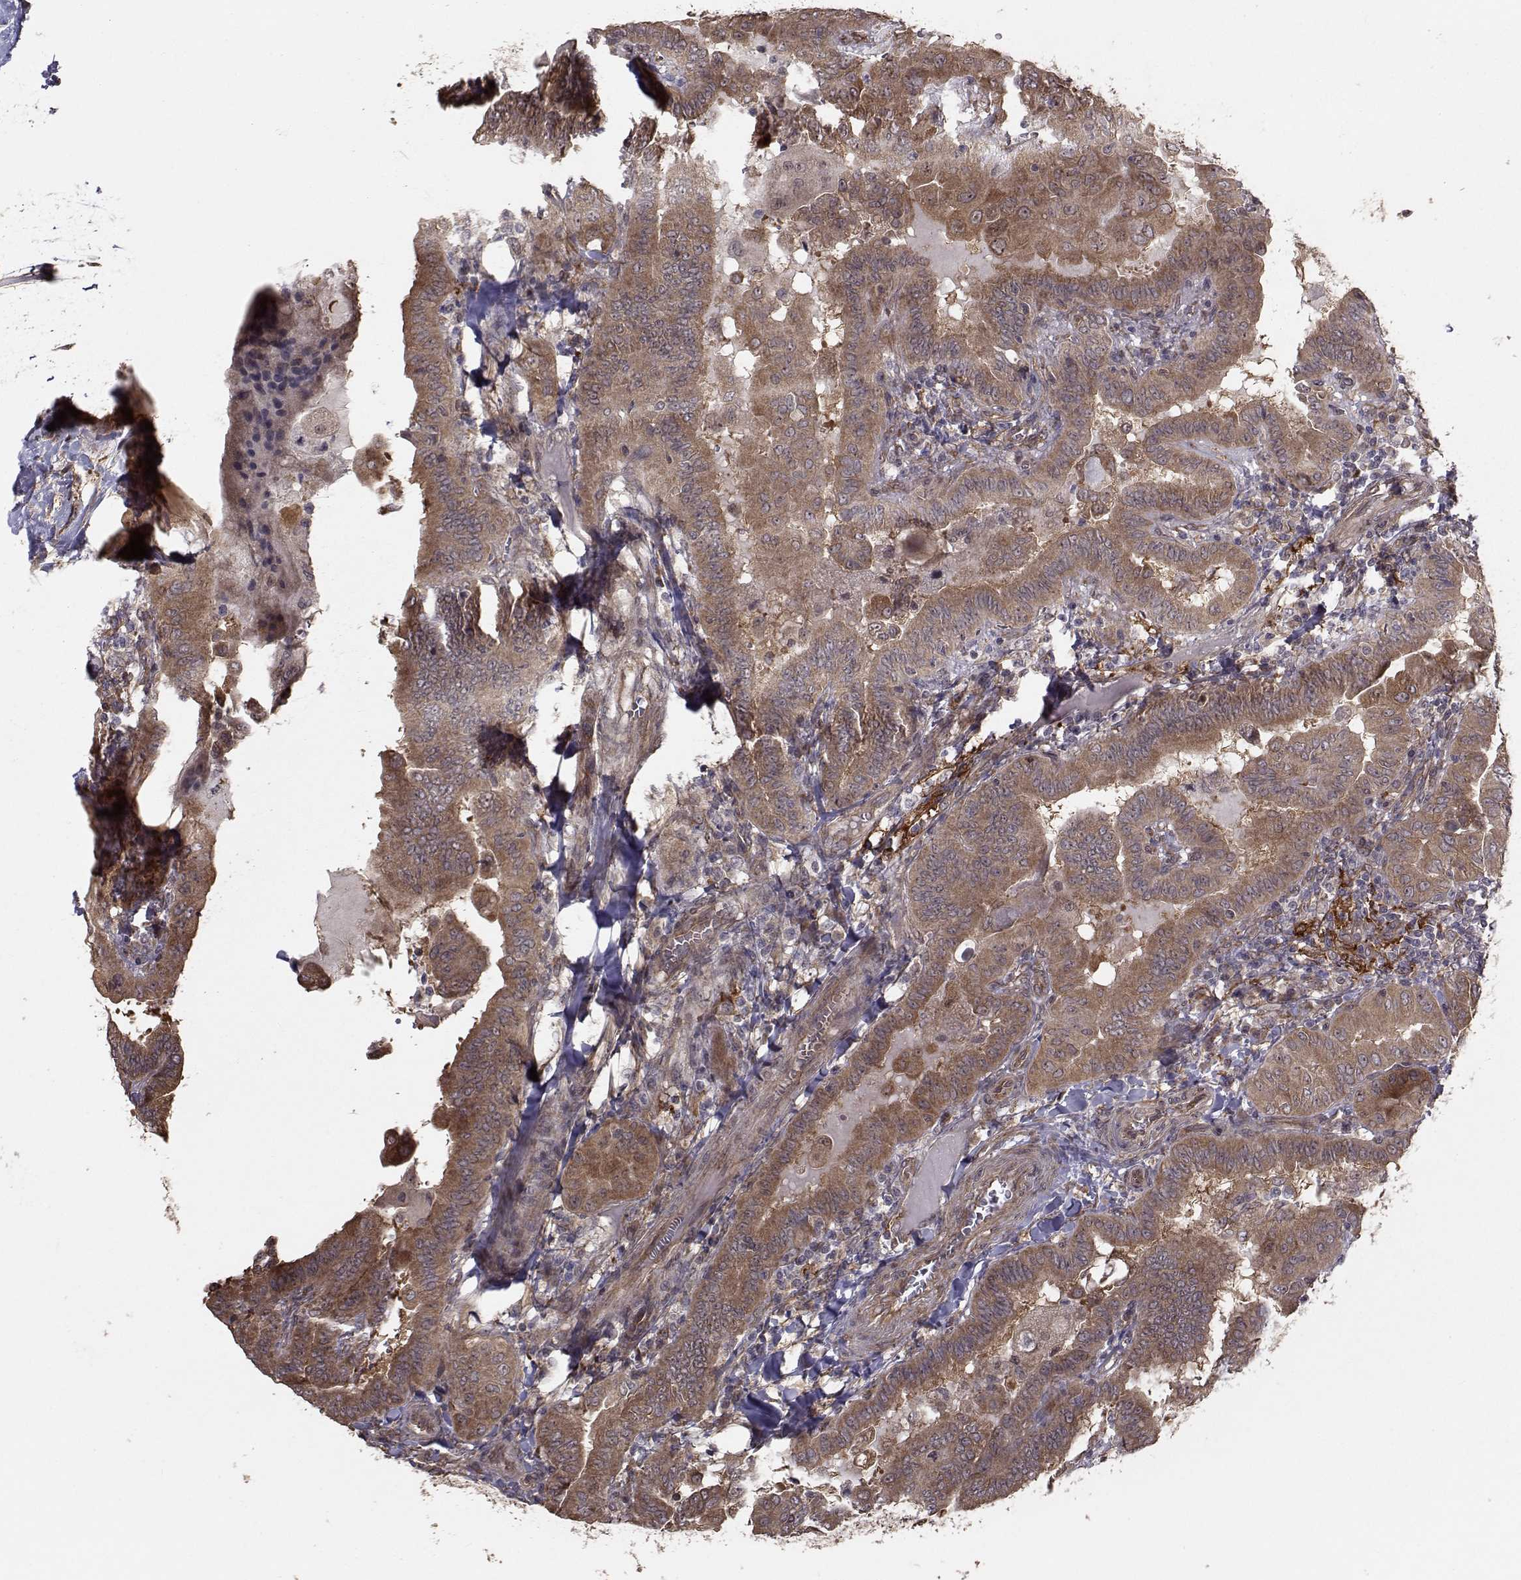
{"staining": {"intensity": "moderate", "quantity": ">75%", "location": "cytoplasmic/membranous"}, "tissue": "thyroid cancer", "cell_type": "Tumor cells", "image_type": "cancer", "snomed": [{"axis": "morphology", "description": "Papillary adenocarcinoma, NOS"}, {"axis": "topography", "description": "Thyroid gland"}], "caption": "Immunohistochemical staining of thyroid cancer (papillary adenocarcinoma) shows moderate cytoplasmic/membranous protein staining in approximately >75% of tumor cells.", "gene": "TRIP10", "patient": {"sex": "female", "age": 37}}